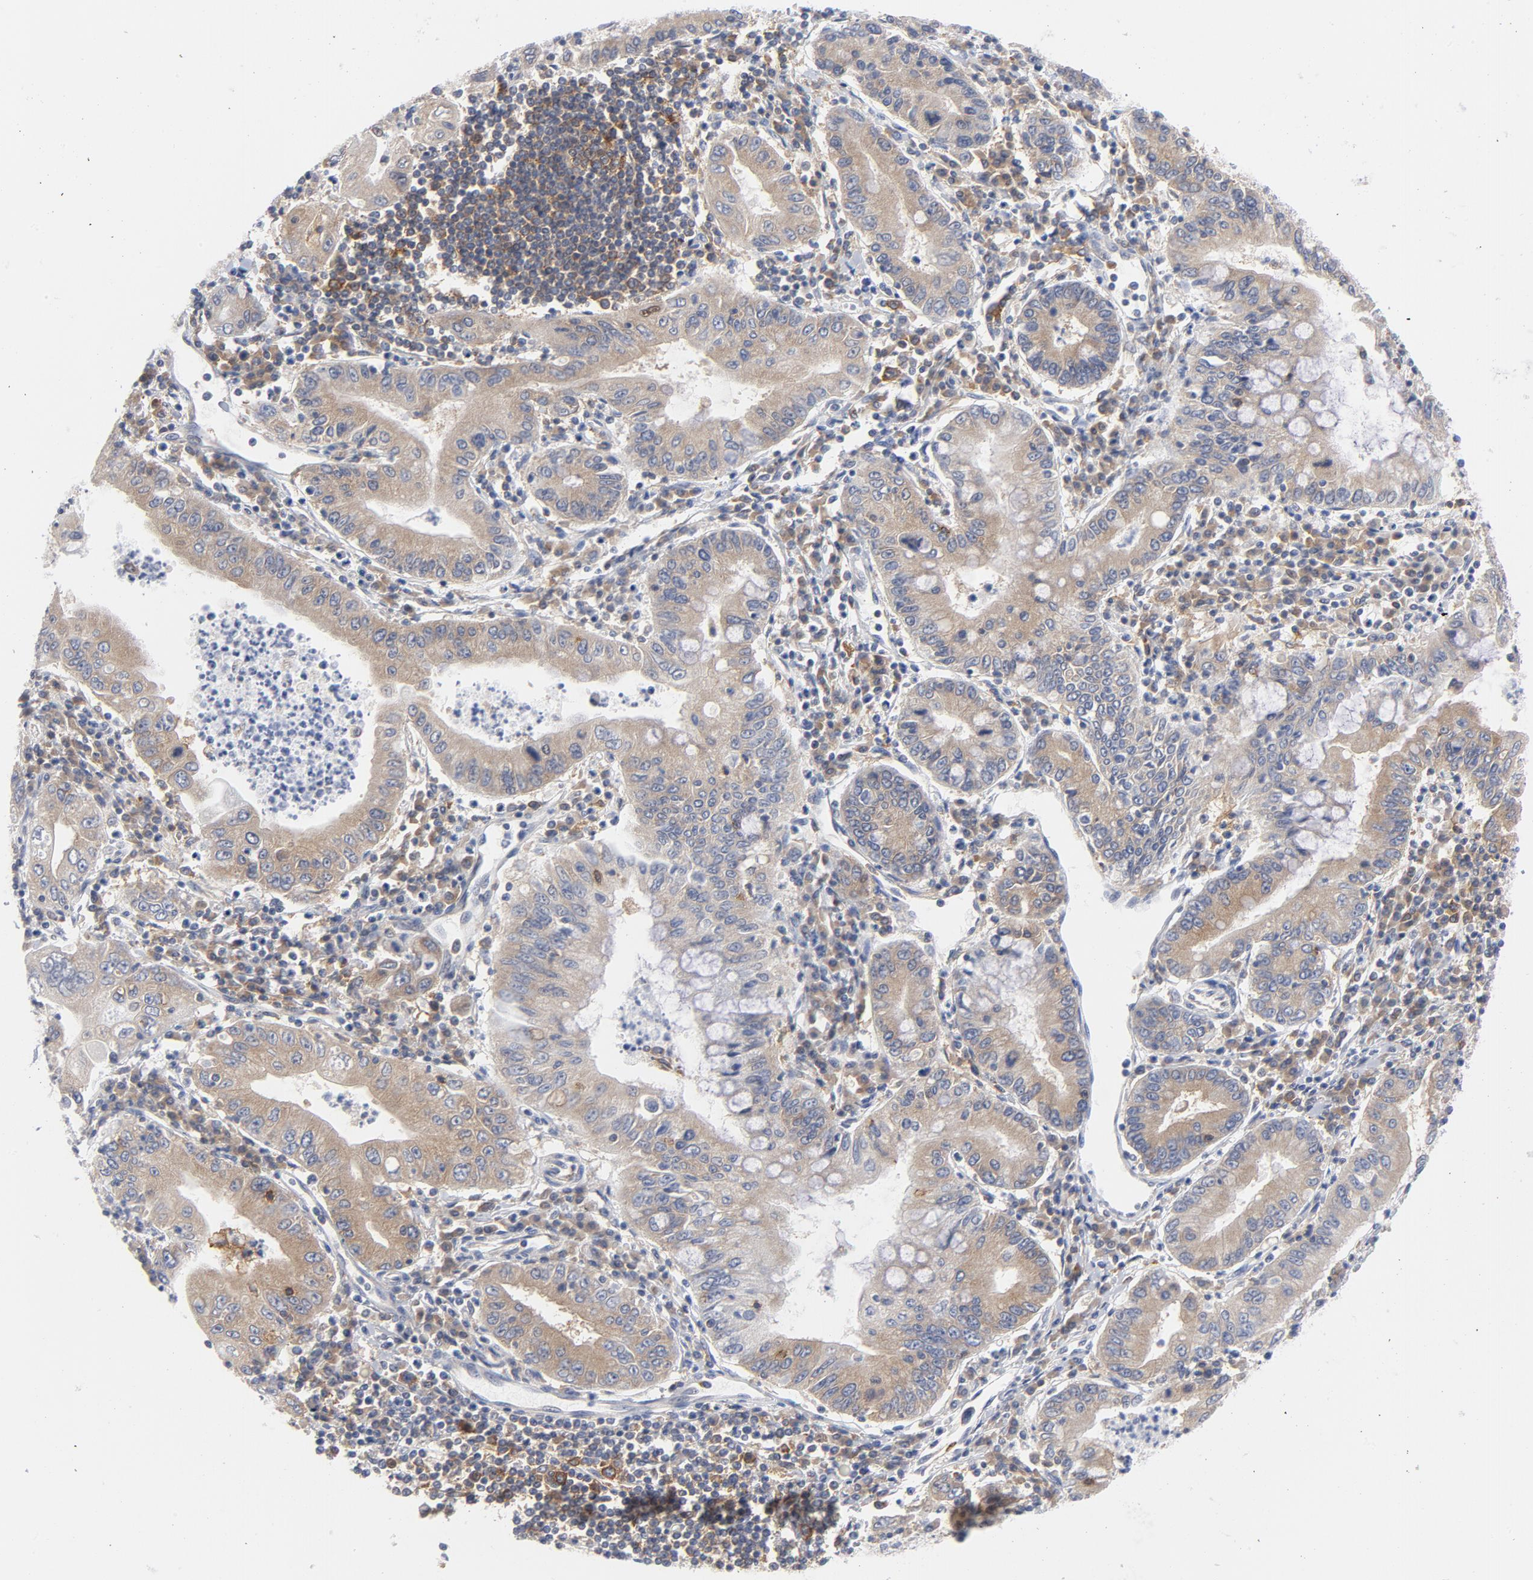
{"staining": {"intensity": "weak", "quantity": ">75%", "location": "cytoplasmic/membranous"}, "tissue": "stomach cancer", "cell_type": "Tumor cells", "image_type": "cancer", "snomed": [{"axis": "morphology", "description": "Normal tissue, NOS"}, {"axis": "morphology", "description": "Adenocarcinoma, NOS"}, {"axis": "topography", "description": "Esophagus"}, {"axis": "topography", "description": "Stomach, upper"}, {"axis": "topography", "description": "Peripheral nerve tissue"}], "caption": "IHC staining of stomach cancer, which exhibits low levels of weak cytoplasmic/membranous staining in approximately >75% of tumor cells indicating weak cytoplasmic/membranous protein expression. The staining was performed using DAB (3,3'-diaminobenzidine) (brown) for protein detection and nuclei were counterstained in hematoxylin (blue).", "gene": "CD86", "patient": {"sex": "male", "age": 62}}